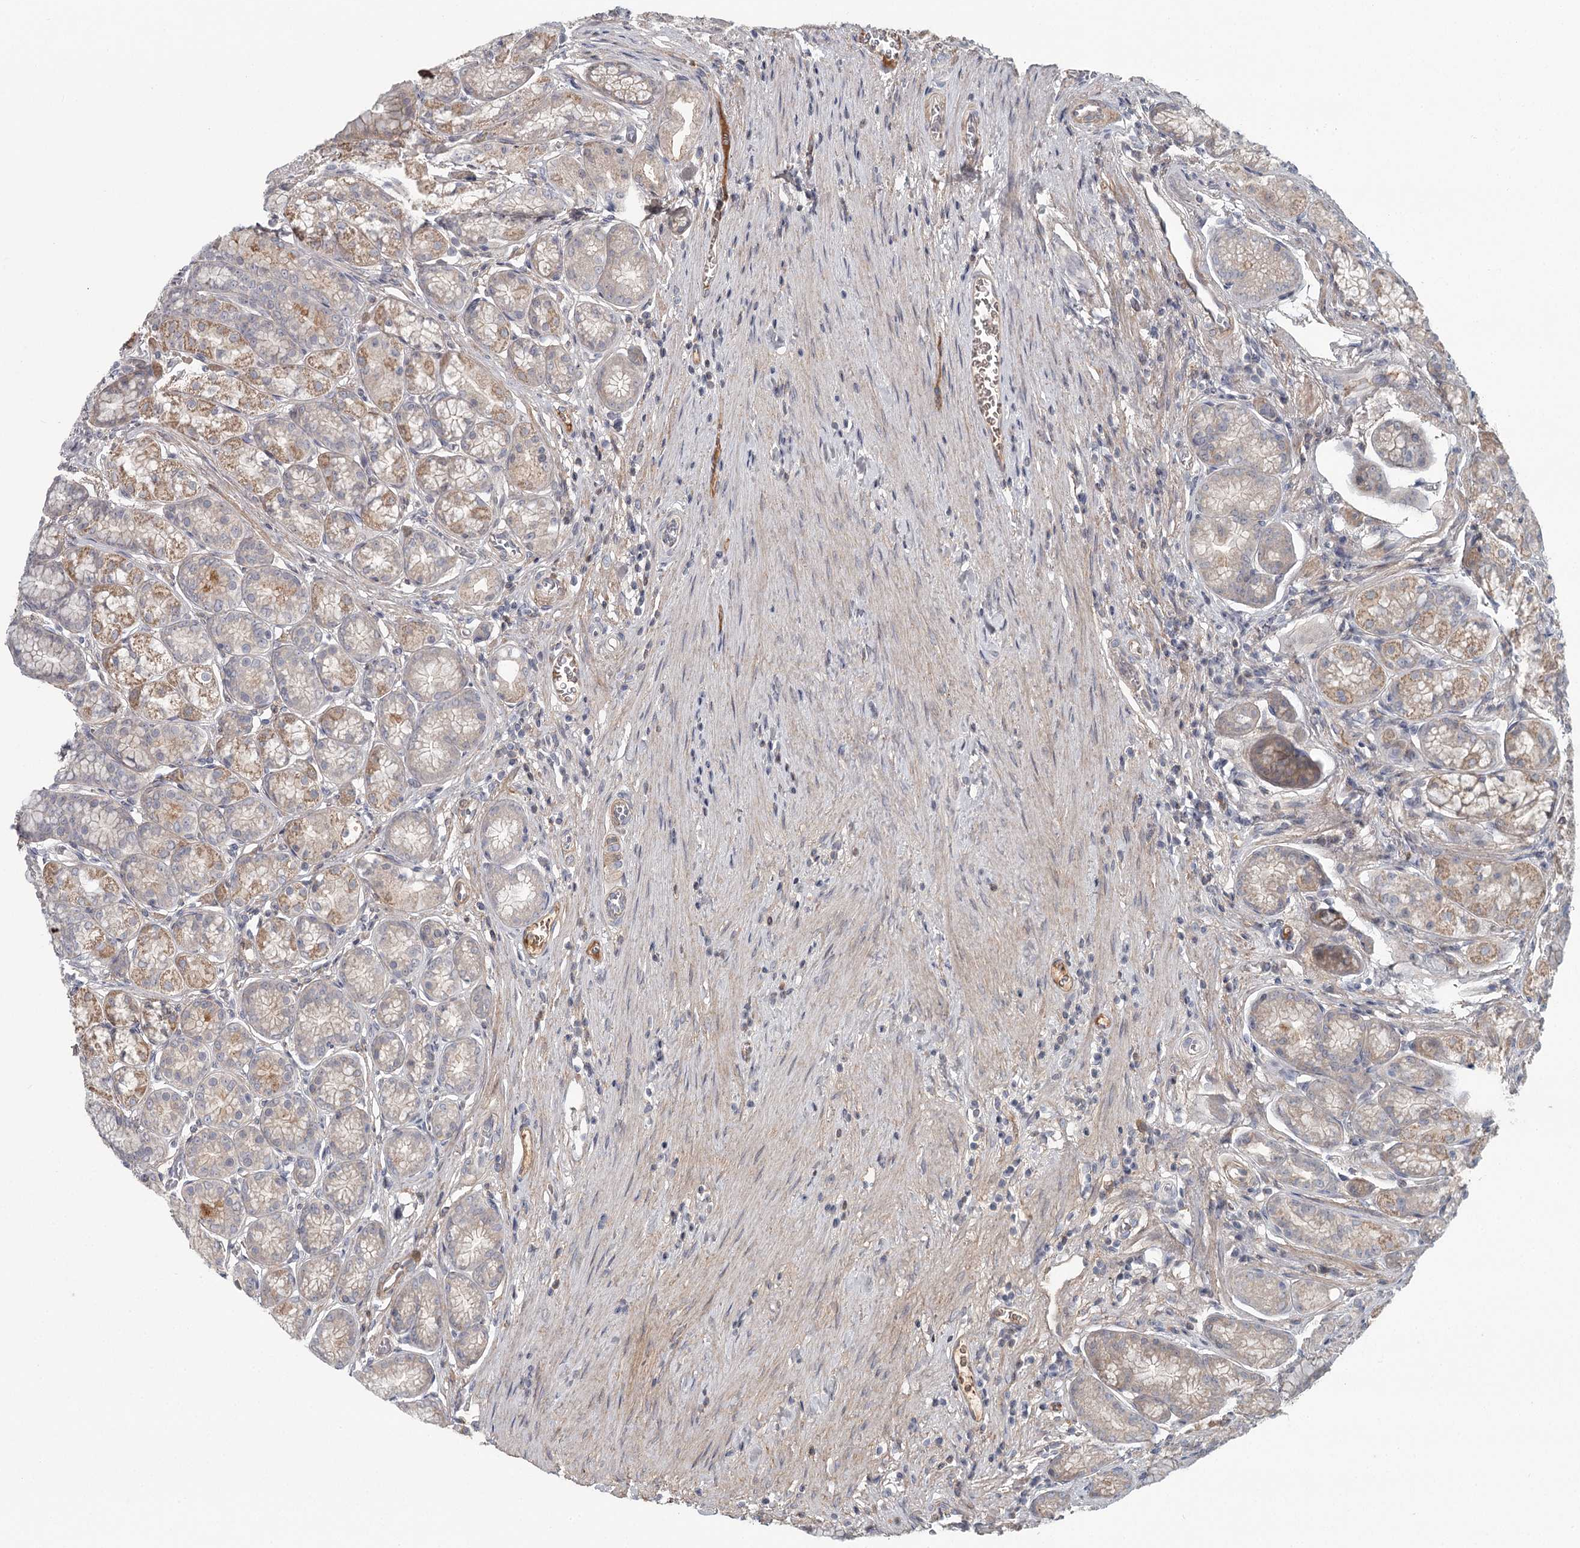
{"staining": {"intensity": "moderate", "quantity": "25%-75%", "location": "cytoplasmic/membranous"}, "tissue": "stomach", "cell_type": "Glandular cells", "image_type": "normal", "snomed": [{"axis": "morphology", "description": "Normal tissue, NOS"}, {"axis": "morphology", "description": "Adenocarcinoma, NOS"}, {"axis": "morphology", "description": "Adenocarcinoma, High grade"}, {"axis": "topography", "description": "Stomach, upper"}, {"axis": "topography", "description": "Stomach"}], "caption": "DAB immunohistochemical staining of normal human stomach shows moderate cytoplasmic/membranous protein expression in approximately 25%-75% of glandular cells.", "gene": "DHRS9", "patient": {"sex": "female", "age": 65}}